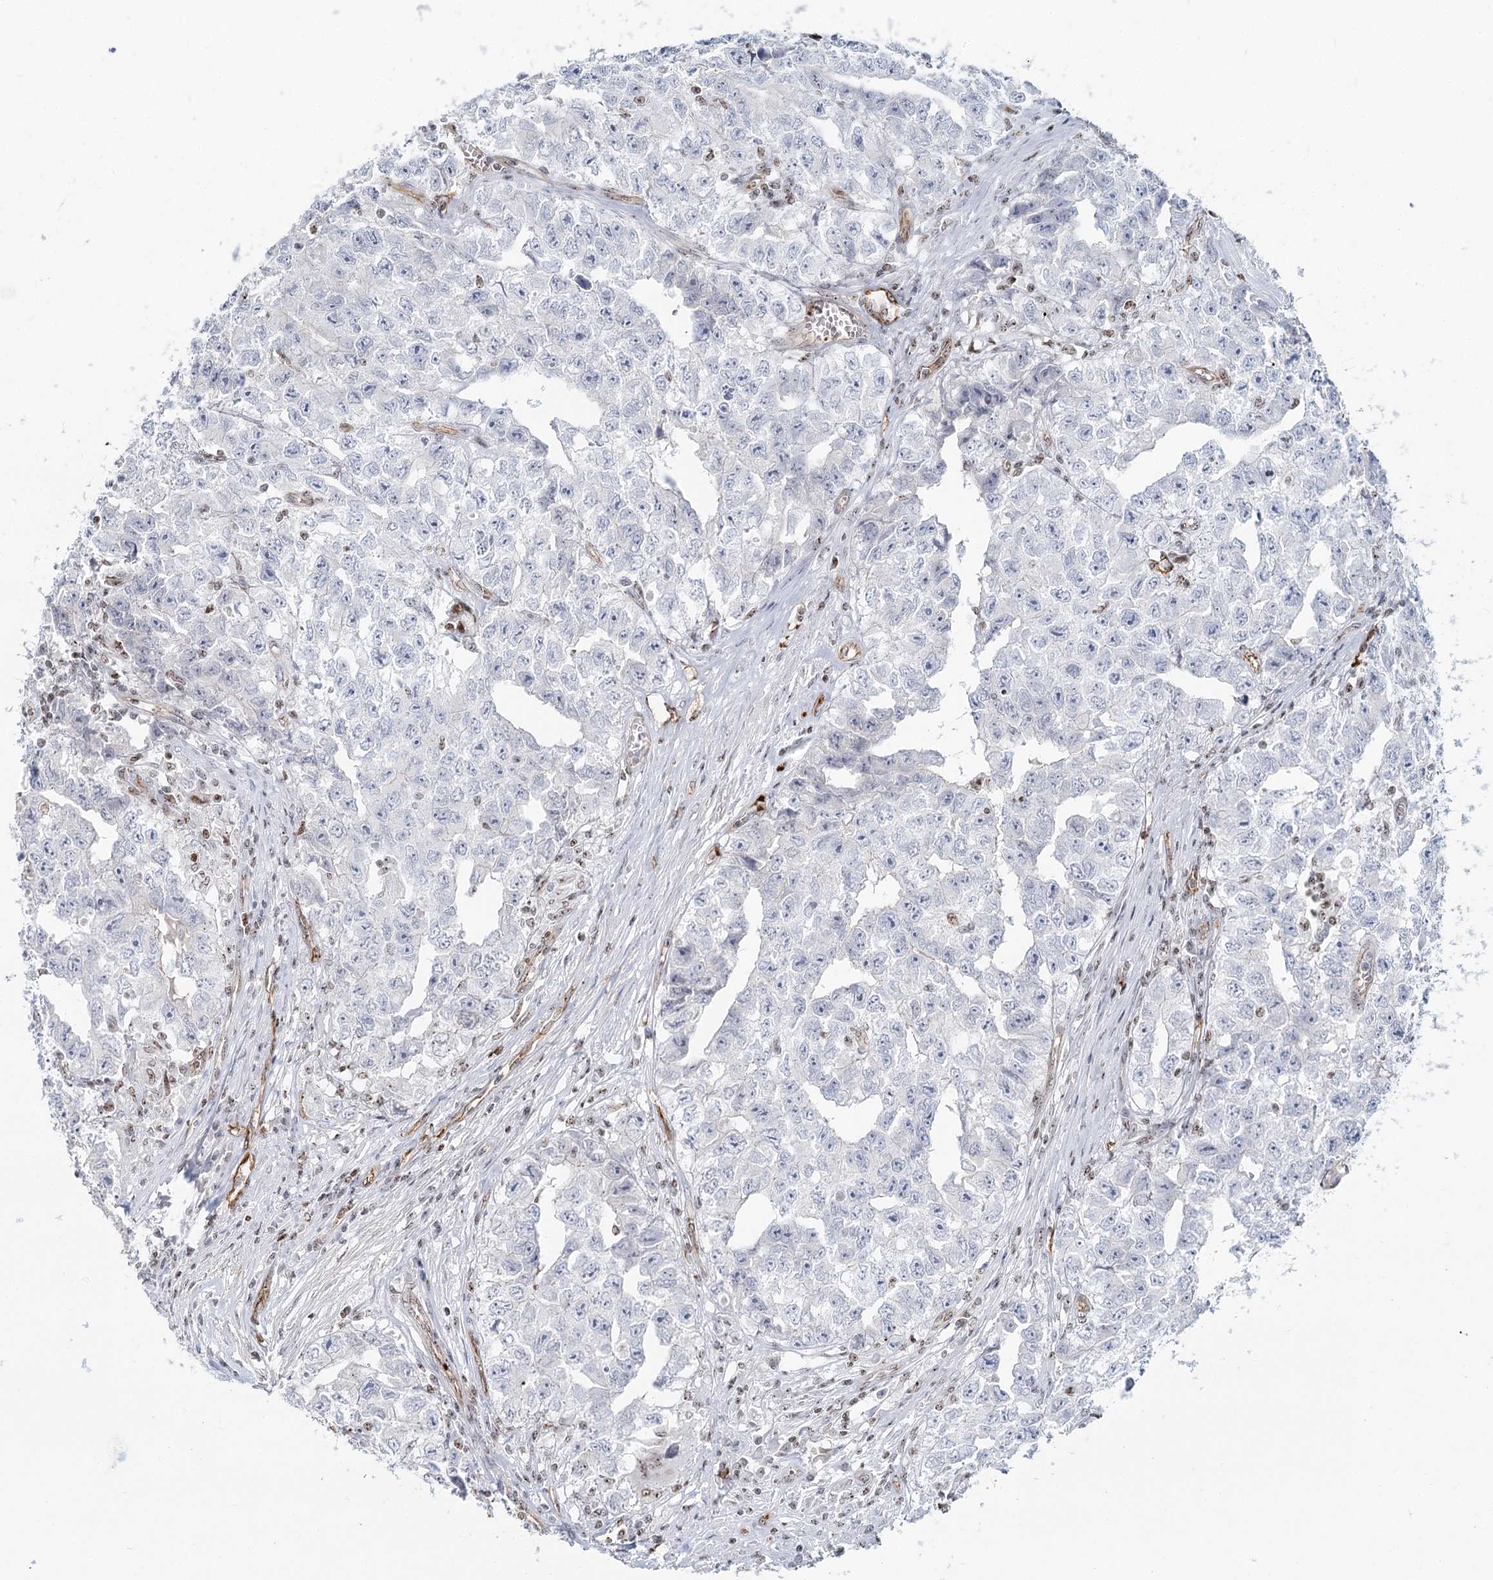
{"staining": {"intensity": "negative", "quantity": "none", "location": "none"}, "tissue": "testis cancer", "cell_type": "Tumor cells", "image_type": "cancer", "snomed": [{"axis": "morphology", "description": "Seminoma, NOS"}, {"axis": "morphology", "description": "Carcinoma, Embryonal, NOS"}, {"axis": "topography", "description": "Testis"}], "caption": "Testis cancer (embryonal carcinoma) was stained to show a protein in brown. There is no significant staining in tumor cells. The staining was performed using DAB to visualize the protein expression in brown, while the nuclei were stained in blue with hematoxylin (Magnification: 20x).", "gene": "ZFYVE28", "patient": {"sex": "male", "age": 43}}